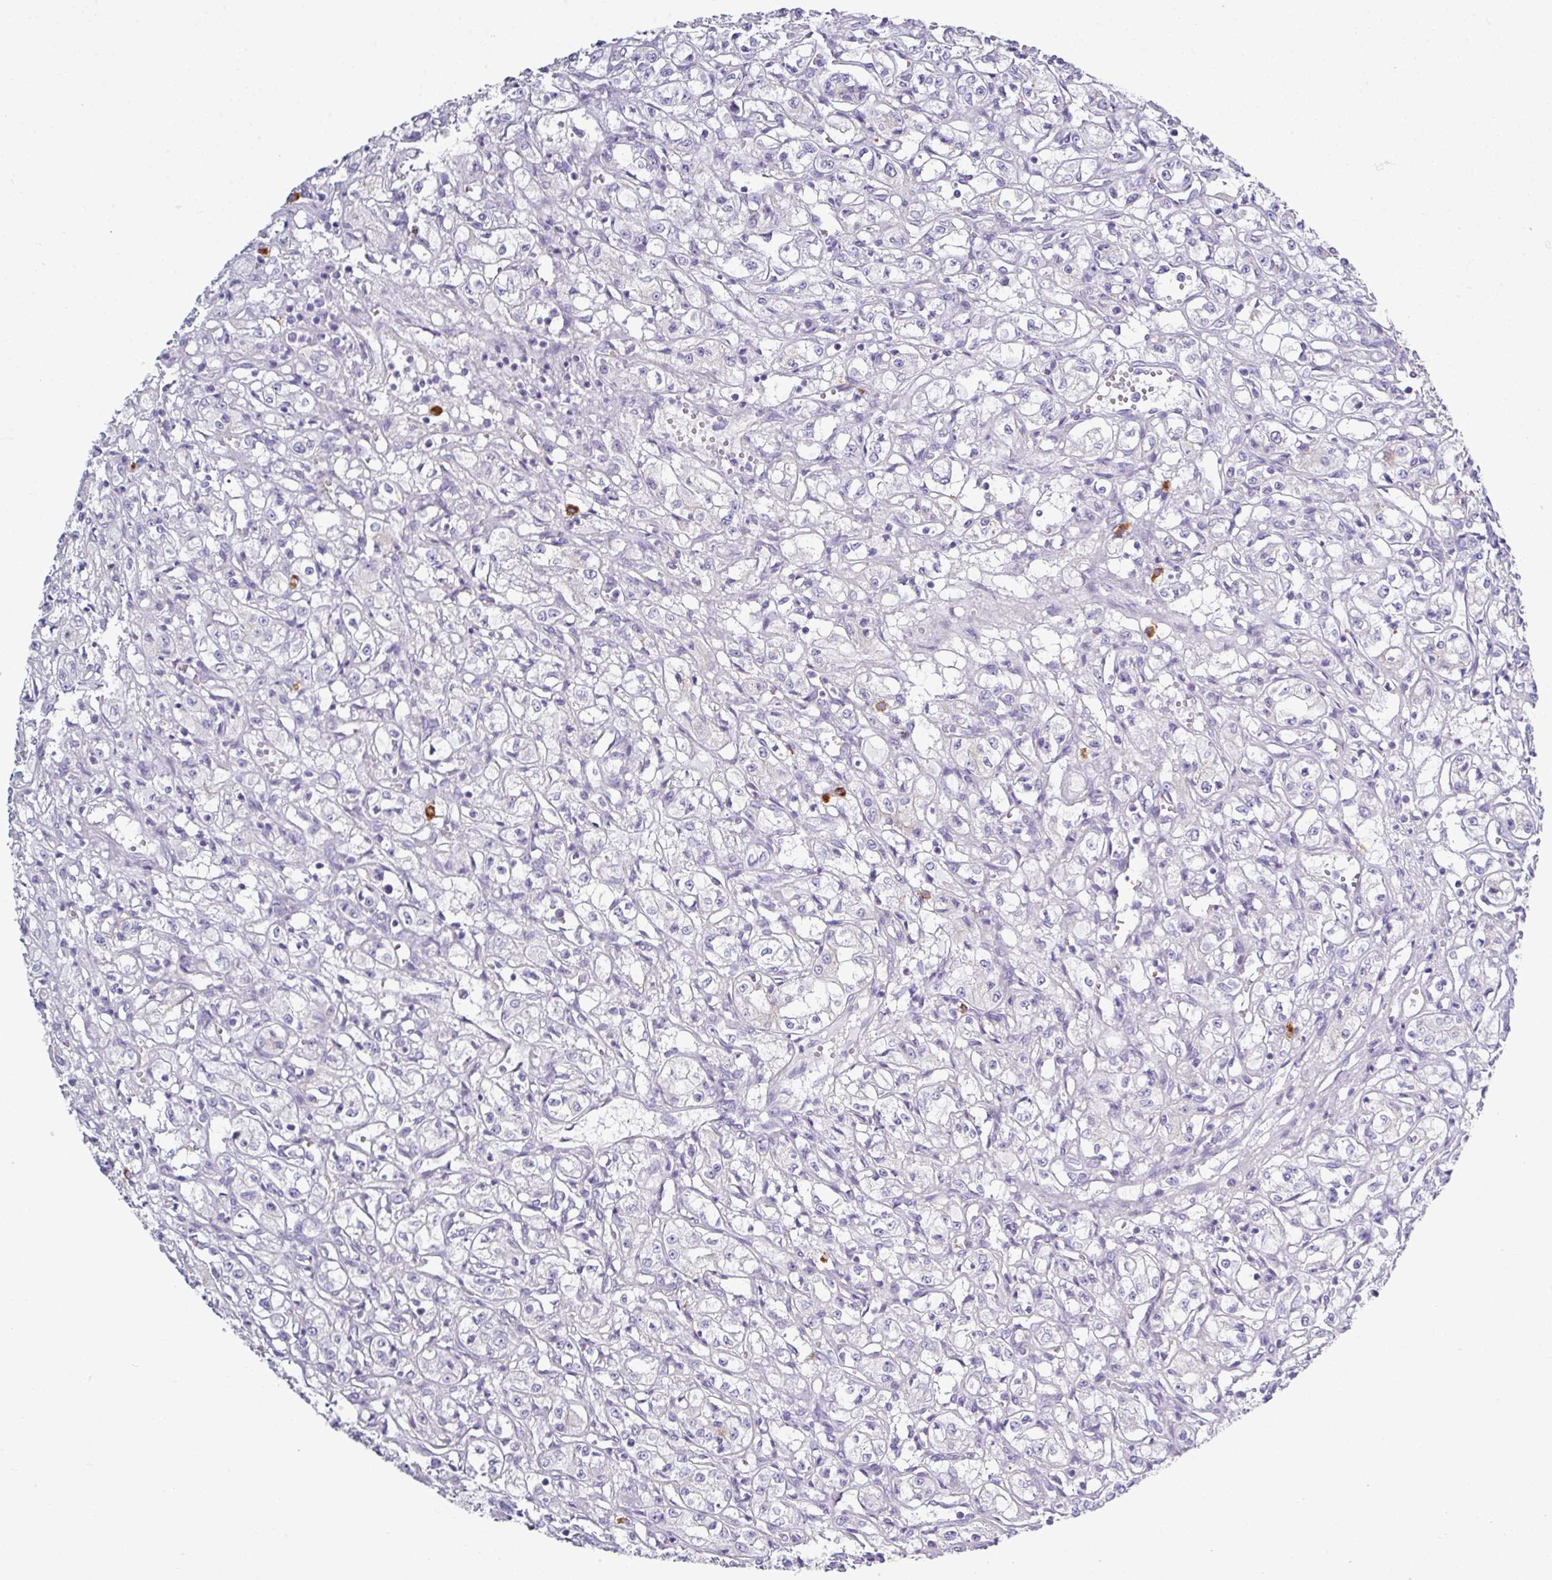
{"staining": {"intensity": "negative", "quantity": "none", "location": "none"}, "tissue": "renal cancer", "cell_type": "Tumor cells", "image_type": "cancer", "snomed": [{"axis": "morphology", "description": "Adenocarcinoma, NOS"}, {"axis": "topography", "description": "Kidney"}], "caption": "Adenocarcinoma (renal) stained for a protein using immunohistochemistry (IHC) displays no positivity tumor cells.", "gene": "ABCC5", "patient": {"sex": "male", "age": 56}}